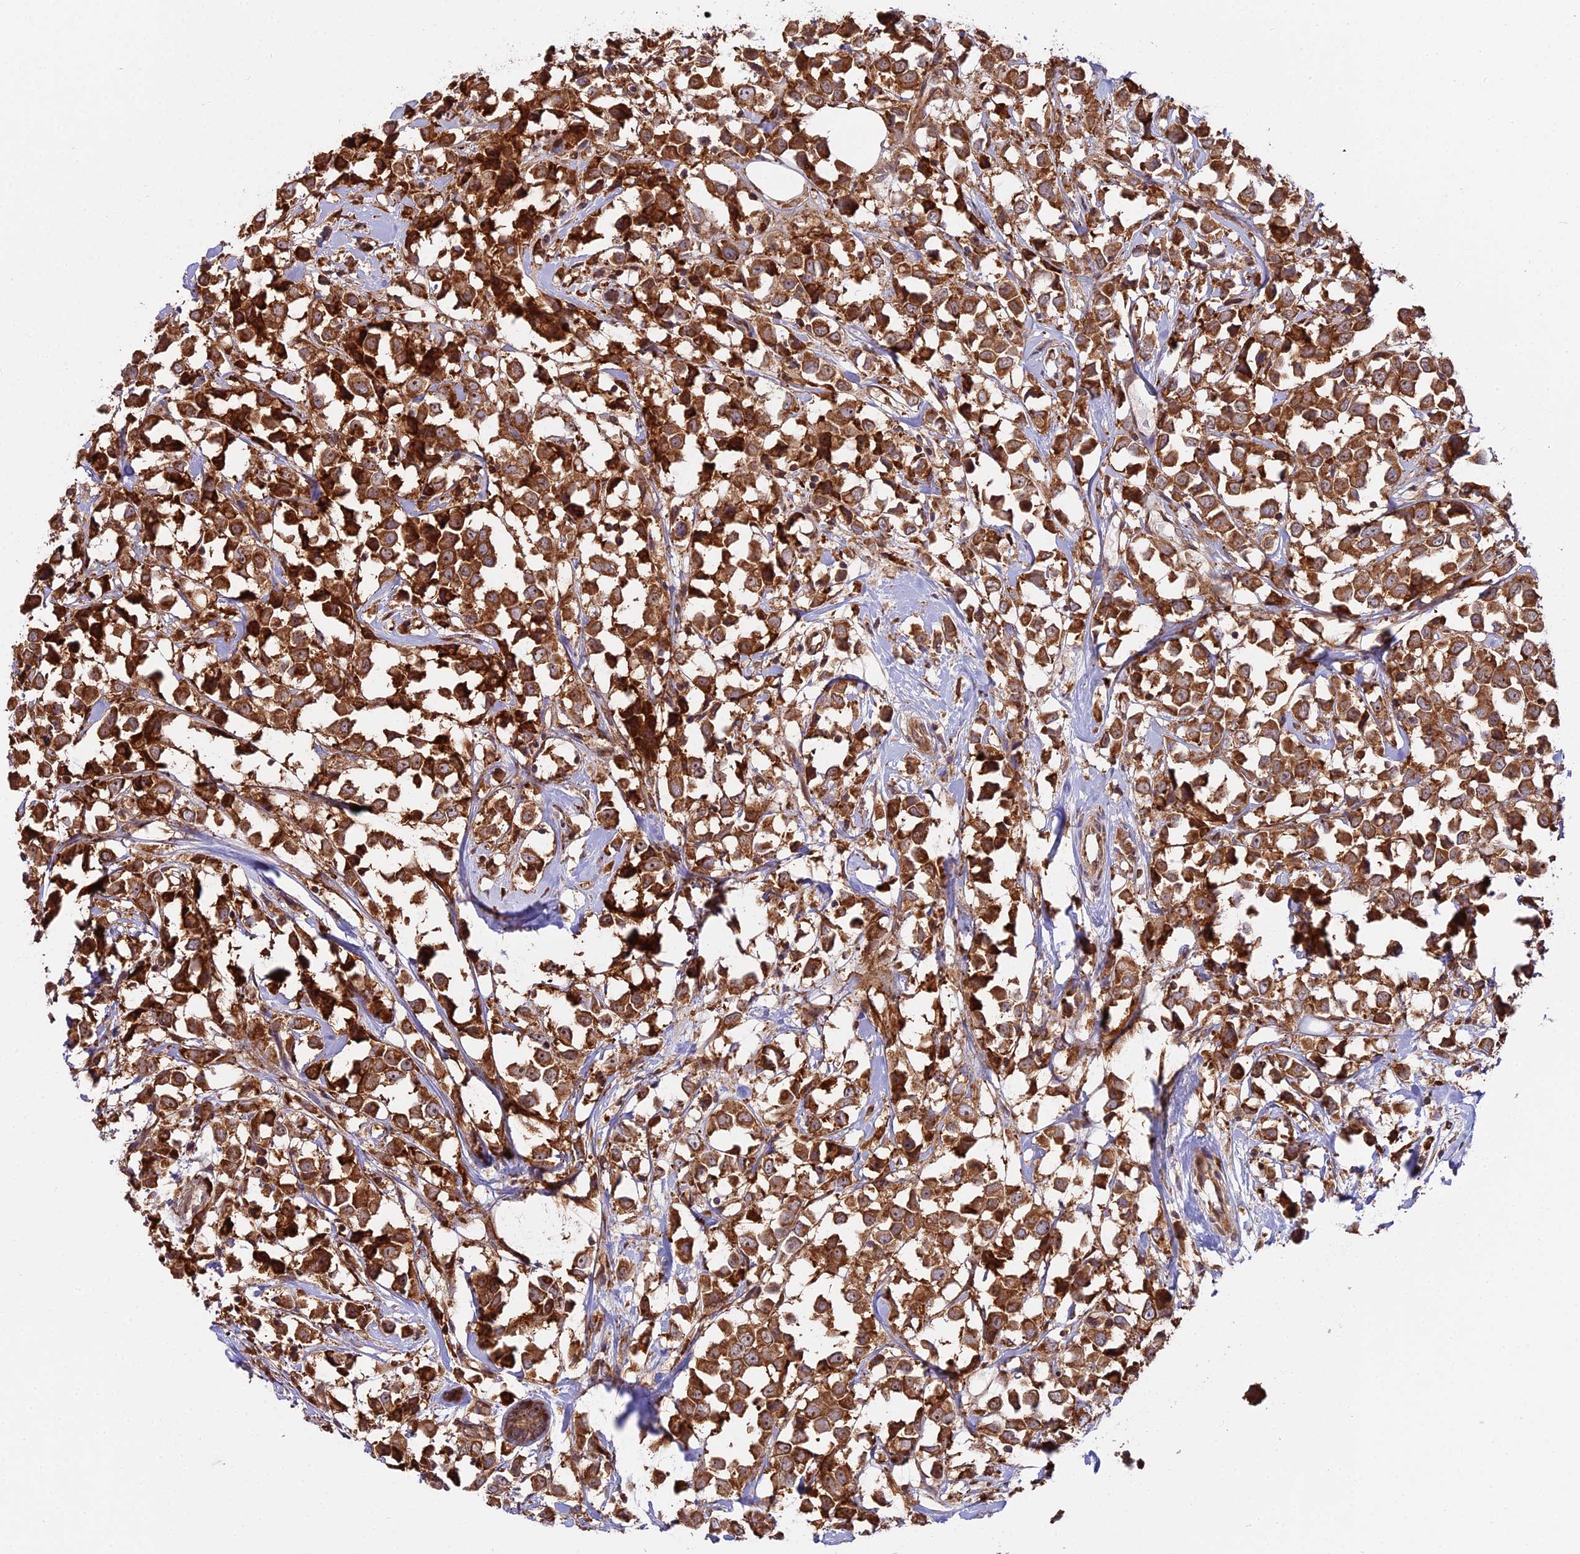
{"staining": {"intensity": "strong", "quantity": ">75%", "location": "cytoplasmic/membranous"}, "tissue": "breast cancer", "cell_type": "Tumor cells", "image_type": "cancer", "snomed": [{"axis": "morphology", "description": "Duct carcinoma"}, {"axis": "topography", "description": "Breast"}], "caption": "High-power microscopy captured an immunohistochemistry (IHC) image of breast cancer (intraductal carcinoma), revealing strong cytoplasmic/membranous expression in approximately >75% of tumor cells.", "gene": "RPL26", "patient": {"sex": "female", "age": 61}}